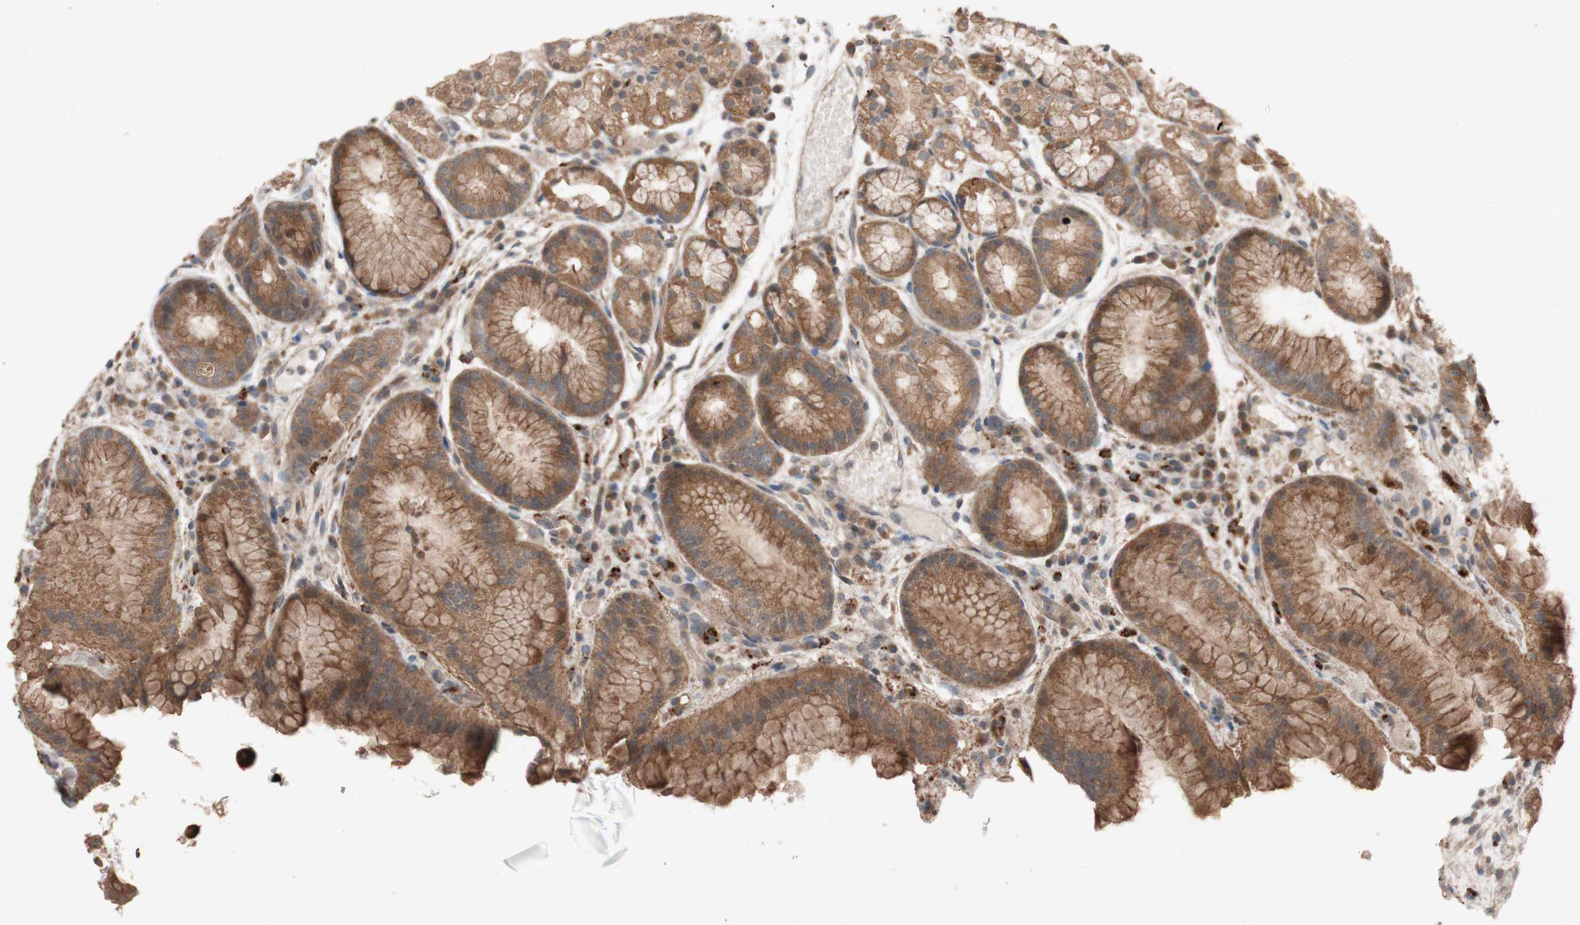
{"staining": {"intensity": "moderate", "quantity": ">75%", "location": "cytoplasmic/membranous"}, "tissue": "stomach", "cell_type": "Glandular cells", "image_type": "normal", "snomed": [{"axis": "morphology", "description": "Normal tissue, NOS"}, {"axis": "topography", "description": "Stomach, upper"}], "caption": "Protein staining of unremarkable stomach displays moderate cytoplasmic/membranous positivity in about >75% of glandular cells.", "gene": "ATP6V1F", "patient": {"sex": "male", "age": 72}}